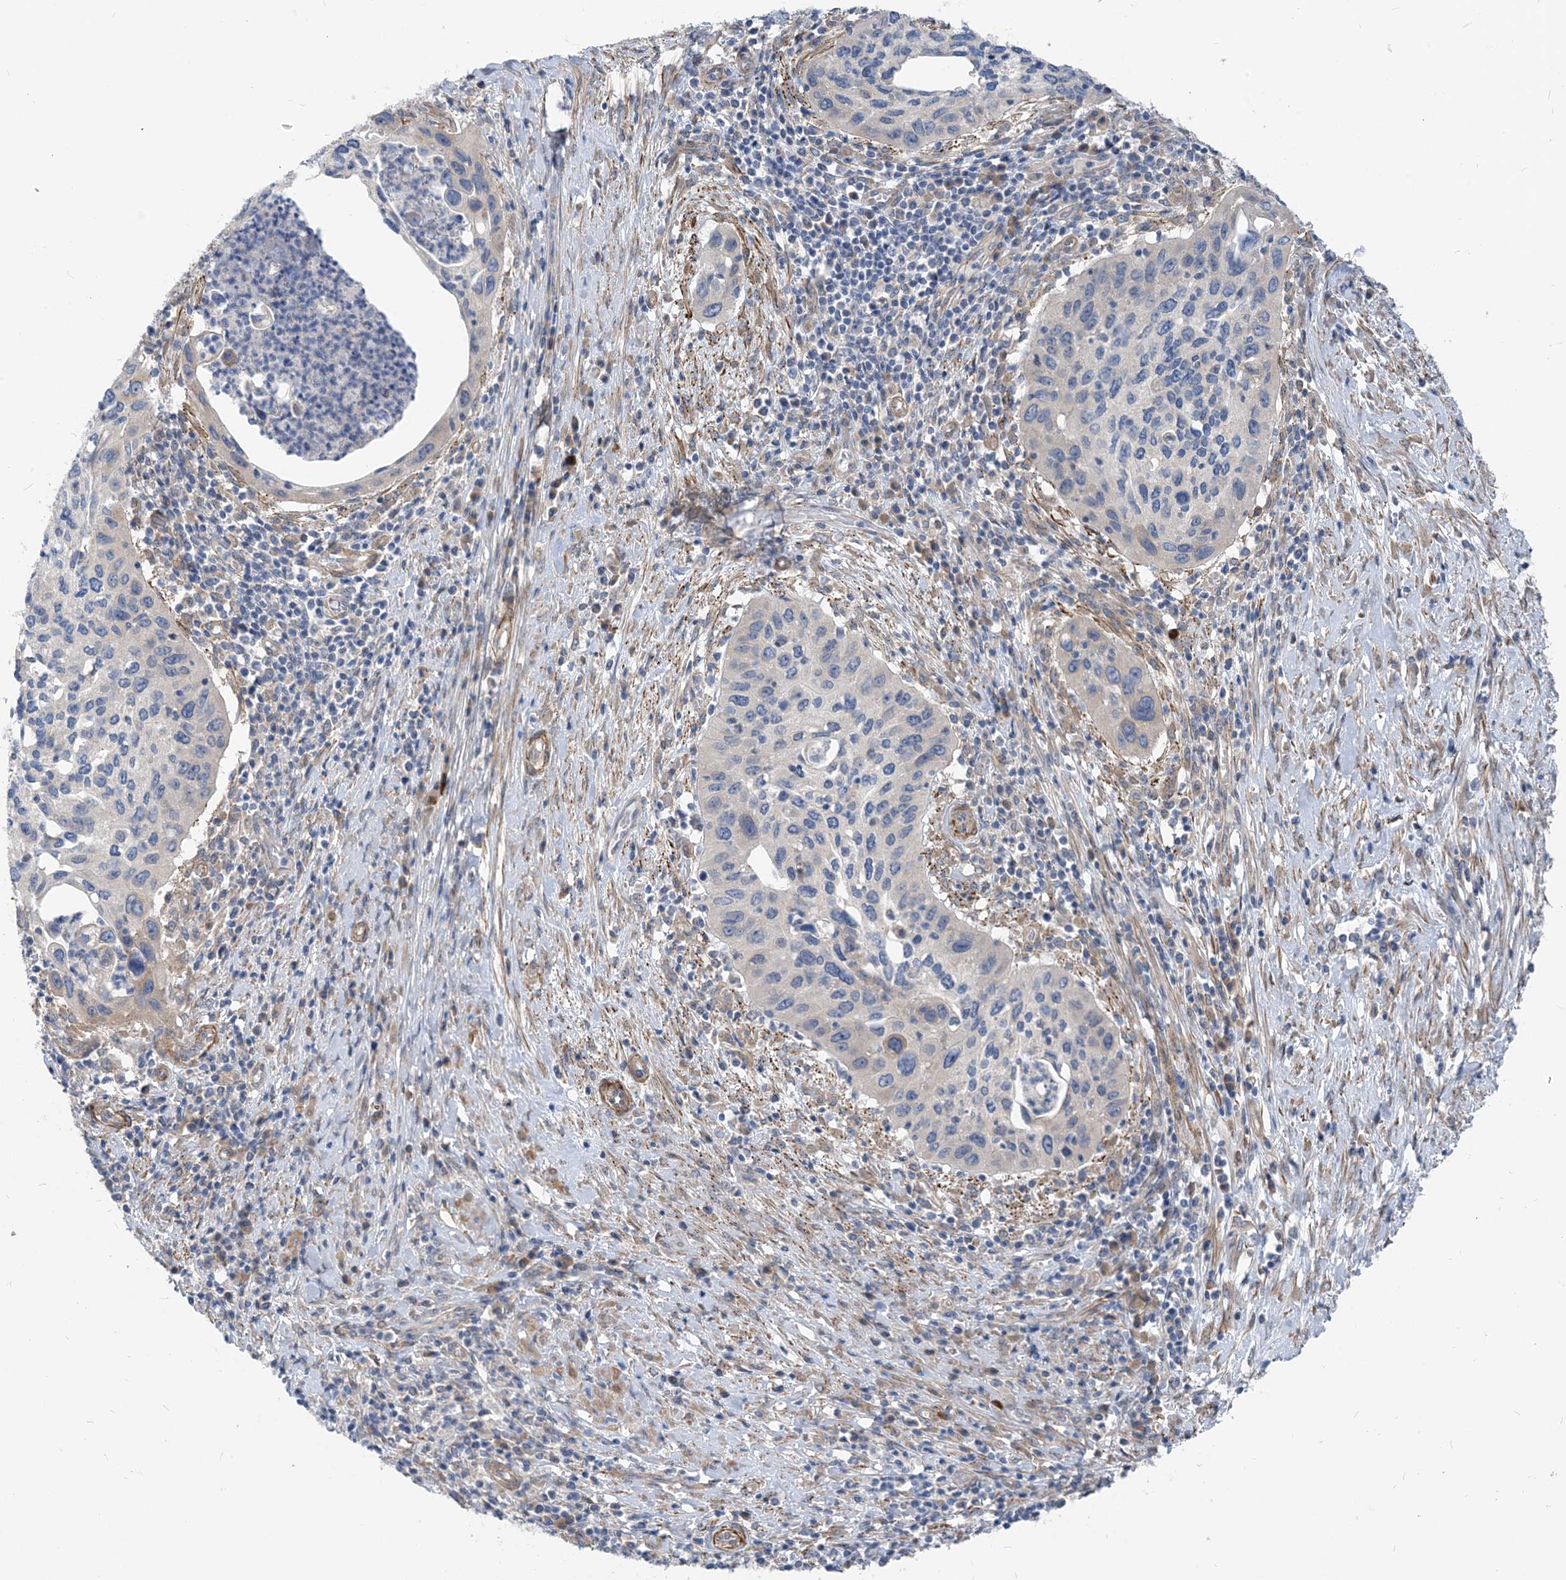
{"staining": {"intensity": "negative", "quantity": "none", "location": "none"}, "tissue": "cervical cancer", "cell_type": "Tumor cells", "image_type": "cancer", "snomed": [{"axis": "morphology", "description": "Squamous cell carcinoma, NOS"}, {"axis": "topography", "description": "Cervix"}], "caption": "Immunohistochemistry image of human cervical cancer stained for a protein (brown), which exhibits no staining in tumor cells.", "gene": "PLEKHA3", "patient": {"sex": "female", "age": 38}}